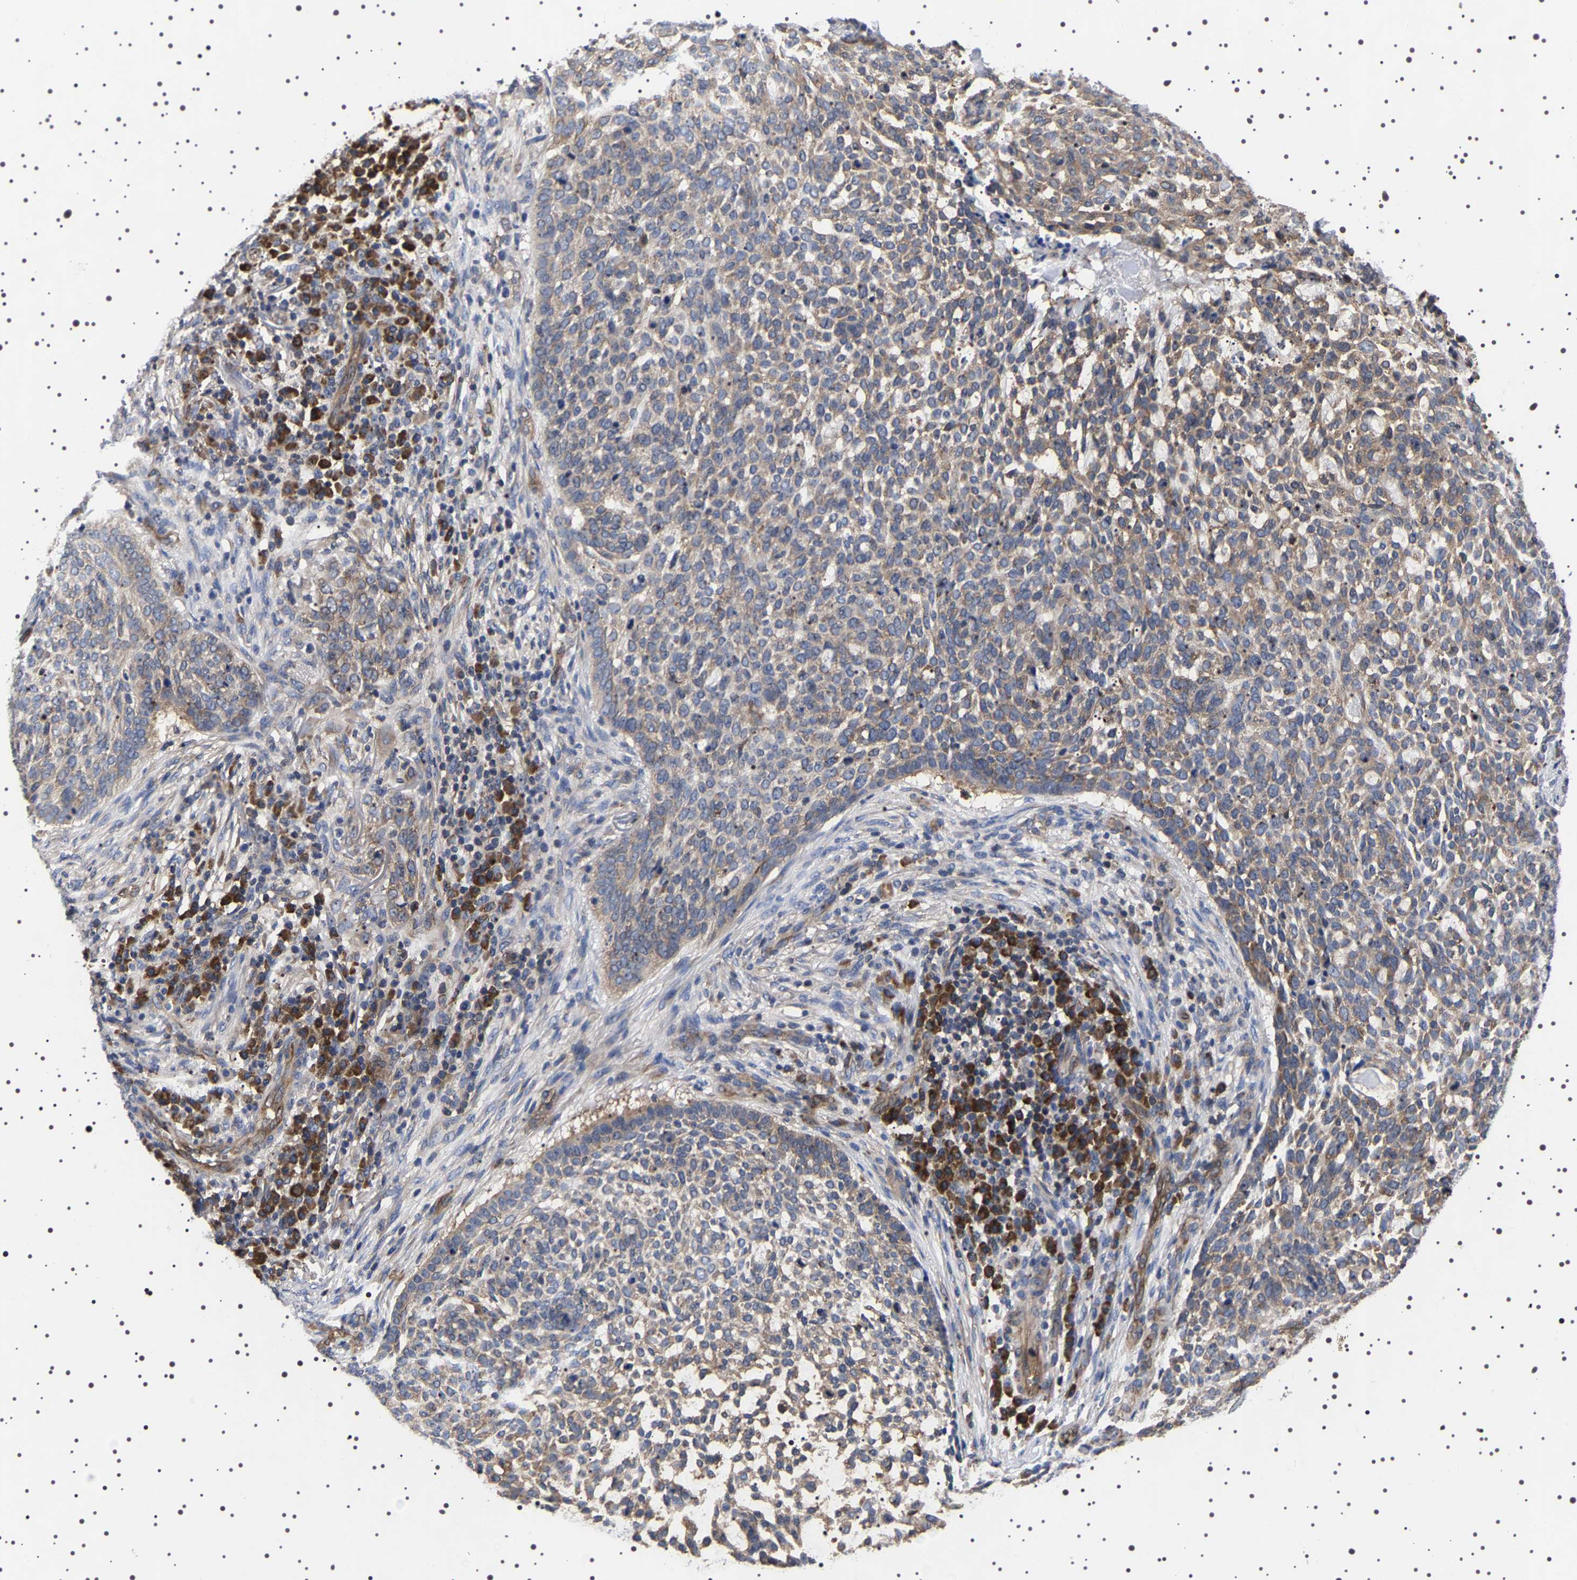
{"staining": {"intensity": "weak", "quantity": "25%-75%", "location": "cytoplasmic/membranous"}, "tissue": "skin cancer", "cell_type": "Tumor cells", "image_type": "cancer", "snomed": [{"axis": "morphology", "description": "Basal cell carcinoma"}, {"axis": "topography", "description": "Skin"}], "caption": "Tumor cells reveal low levels of weak cytoplasmic/membranous positivity in approximately 25%-75% of cells in skin cancer.", "gene": "DARS1", "patient": {"sex": "female", "age": 64}}